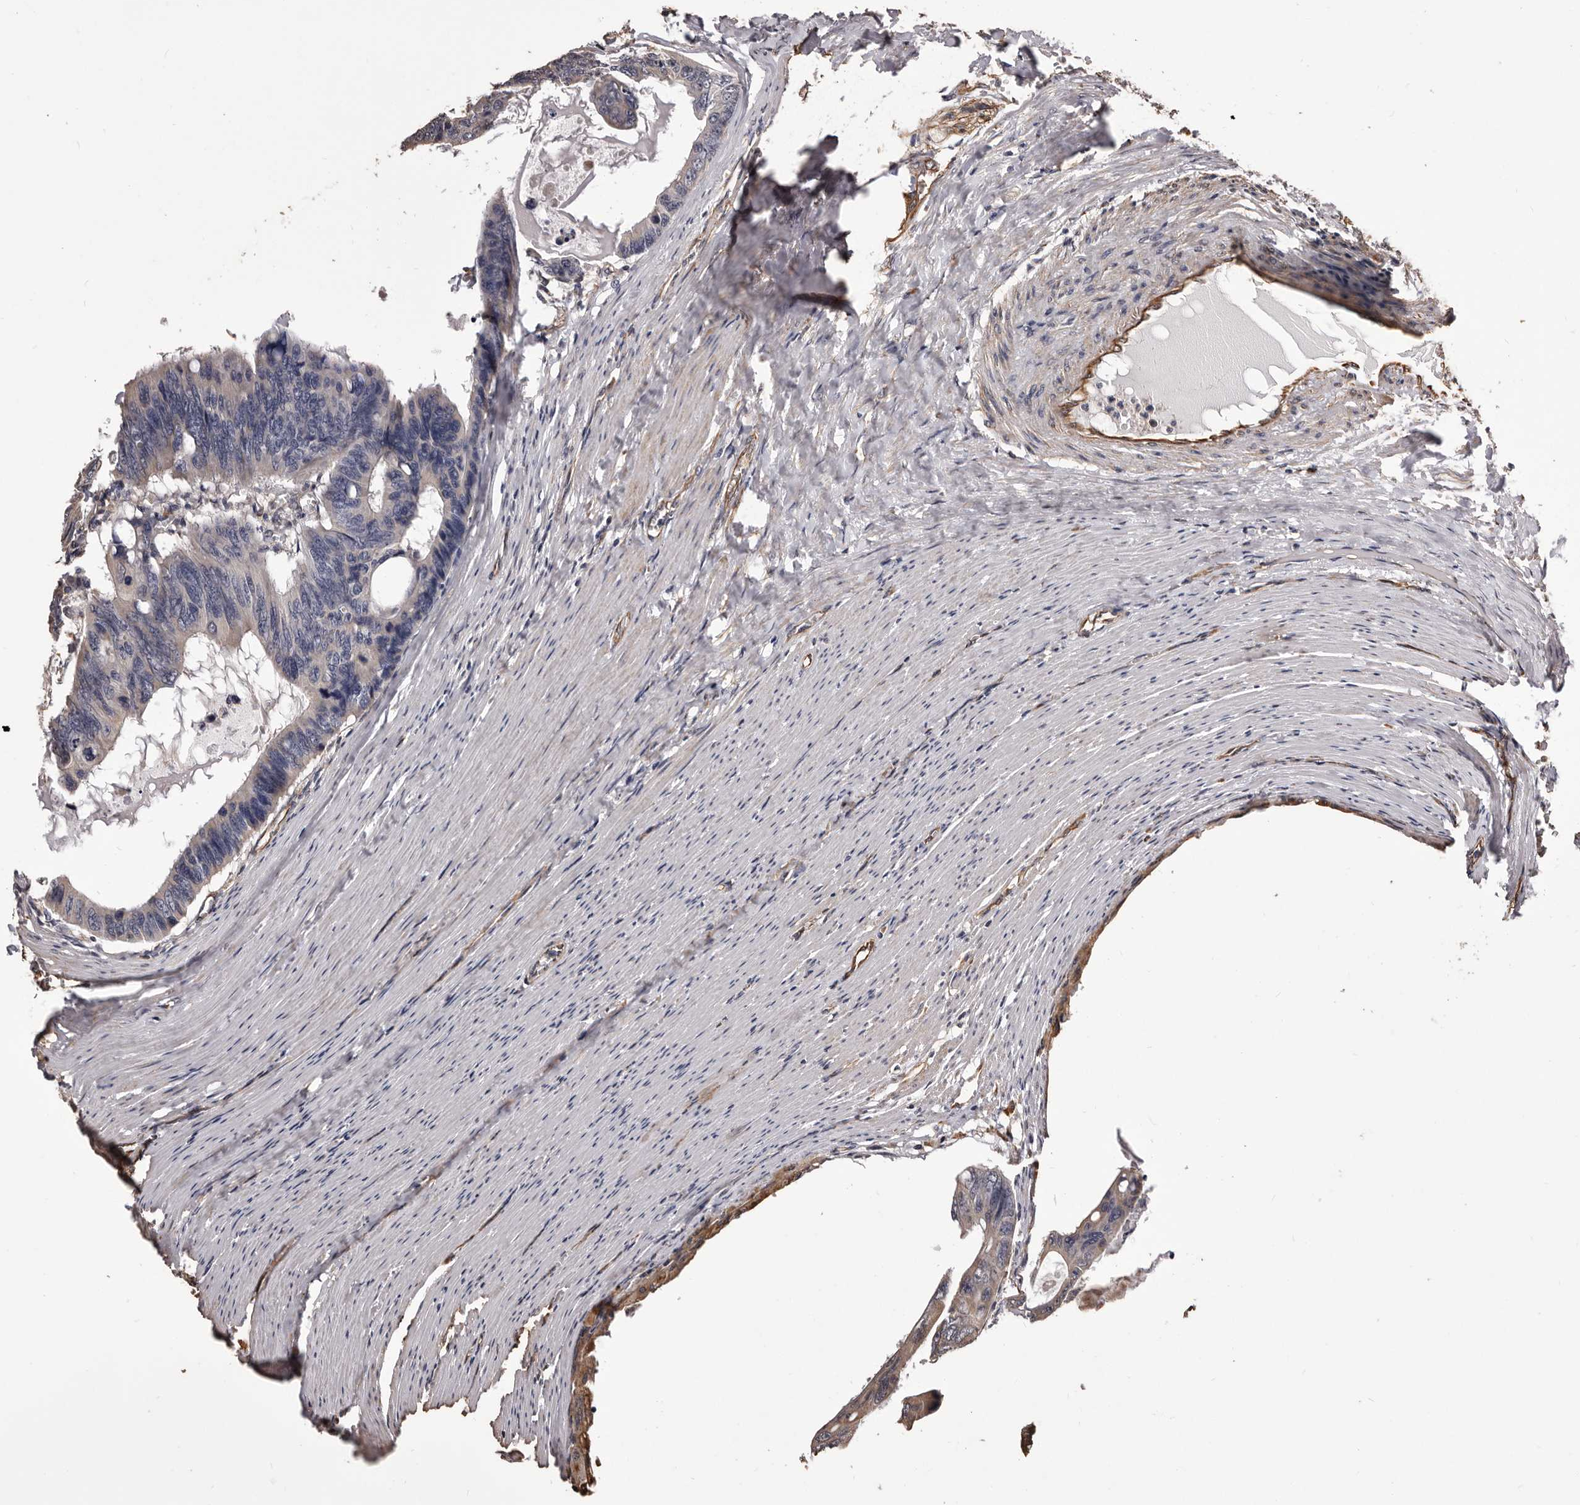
{"staining": {"intensity": "negative", "quantity": "none", "location": "none"}, "tissue": "colorectal cancer", "cell_type": "Tumor cells", "image_type": "cancer", "snomed": [{"axis": "morphology", "description": "Adenocarcinoma, NOS"}, {"axis": "topography", "description": "Colon"}], "caption": "Tumor cells show no significant protein staining in colorectal cancer.", "gene": "ALPK1", "patient": {"sex": "female", "age": 55}}